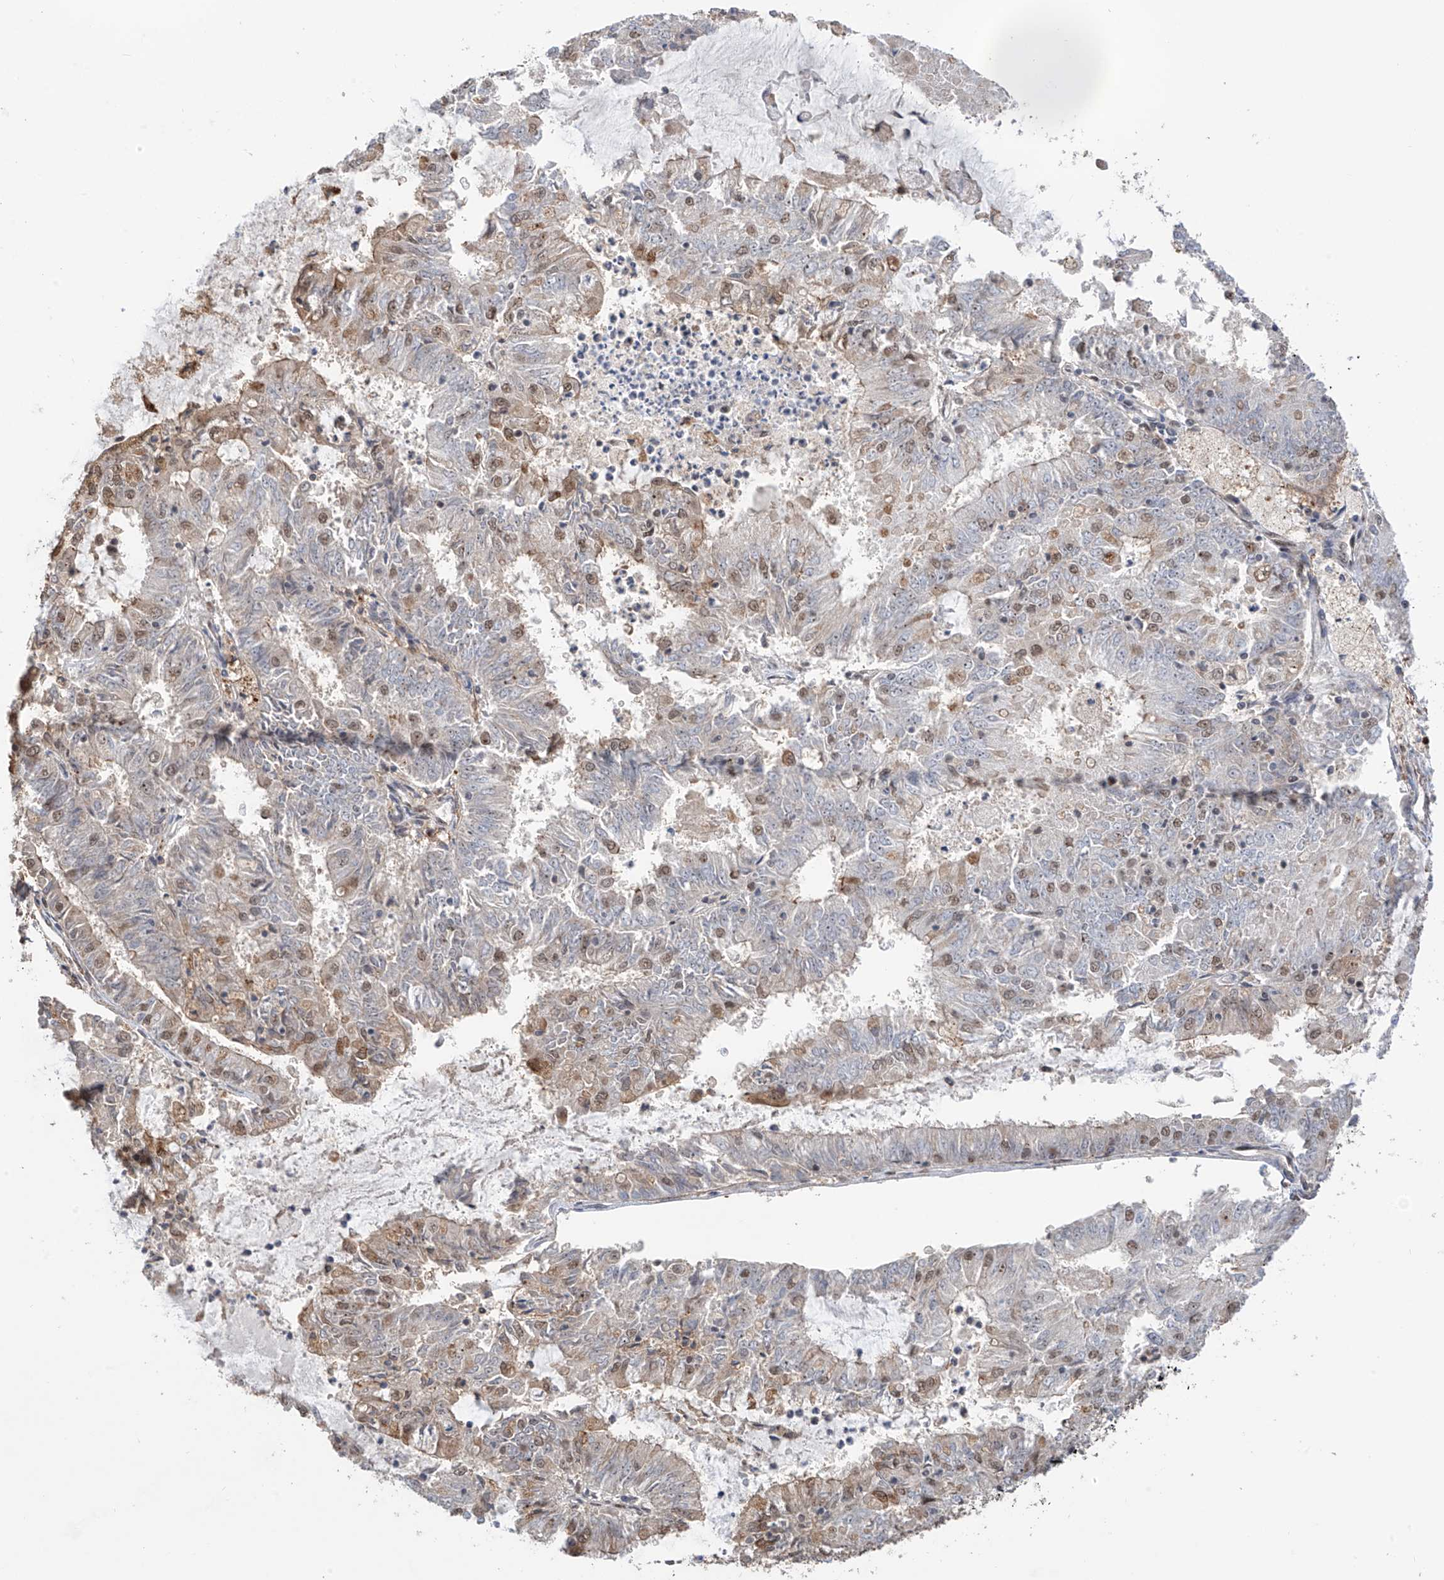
{"staining": {"intensity": "moderate", "quantity": "<25%", "location": "nuclear"}, "tissue": "endometrial cancer", "cell_type": "Tumor cells", "image_type": "cancer", "snomed": [{"axis": "morphology", "description": "Adenocarcinoma, NOS"}, {"axis": "topography", "description": "Endometrium"}], "caption": "Protein positivity by IHC demonstrates moderate nuclear expression in about <25% of tumor cells in endometrial cancer.", "gene": "C1orf131", "patient": {"sex": "female", "age": 57}}